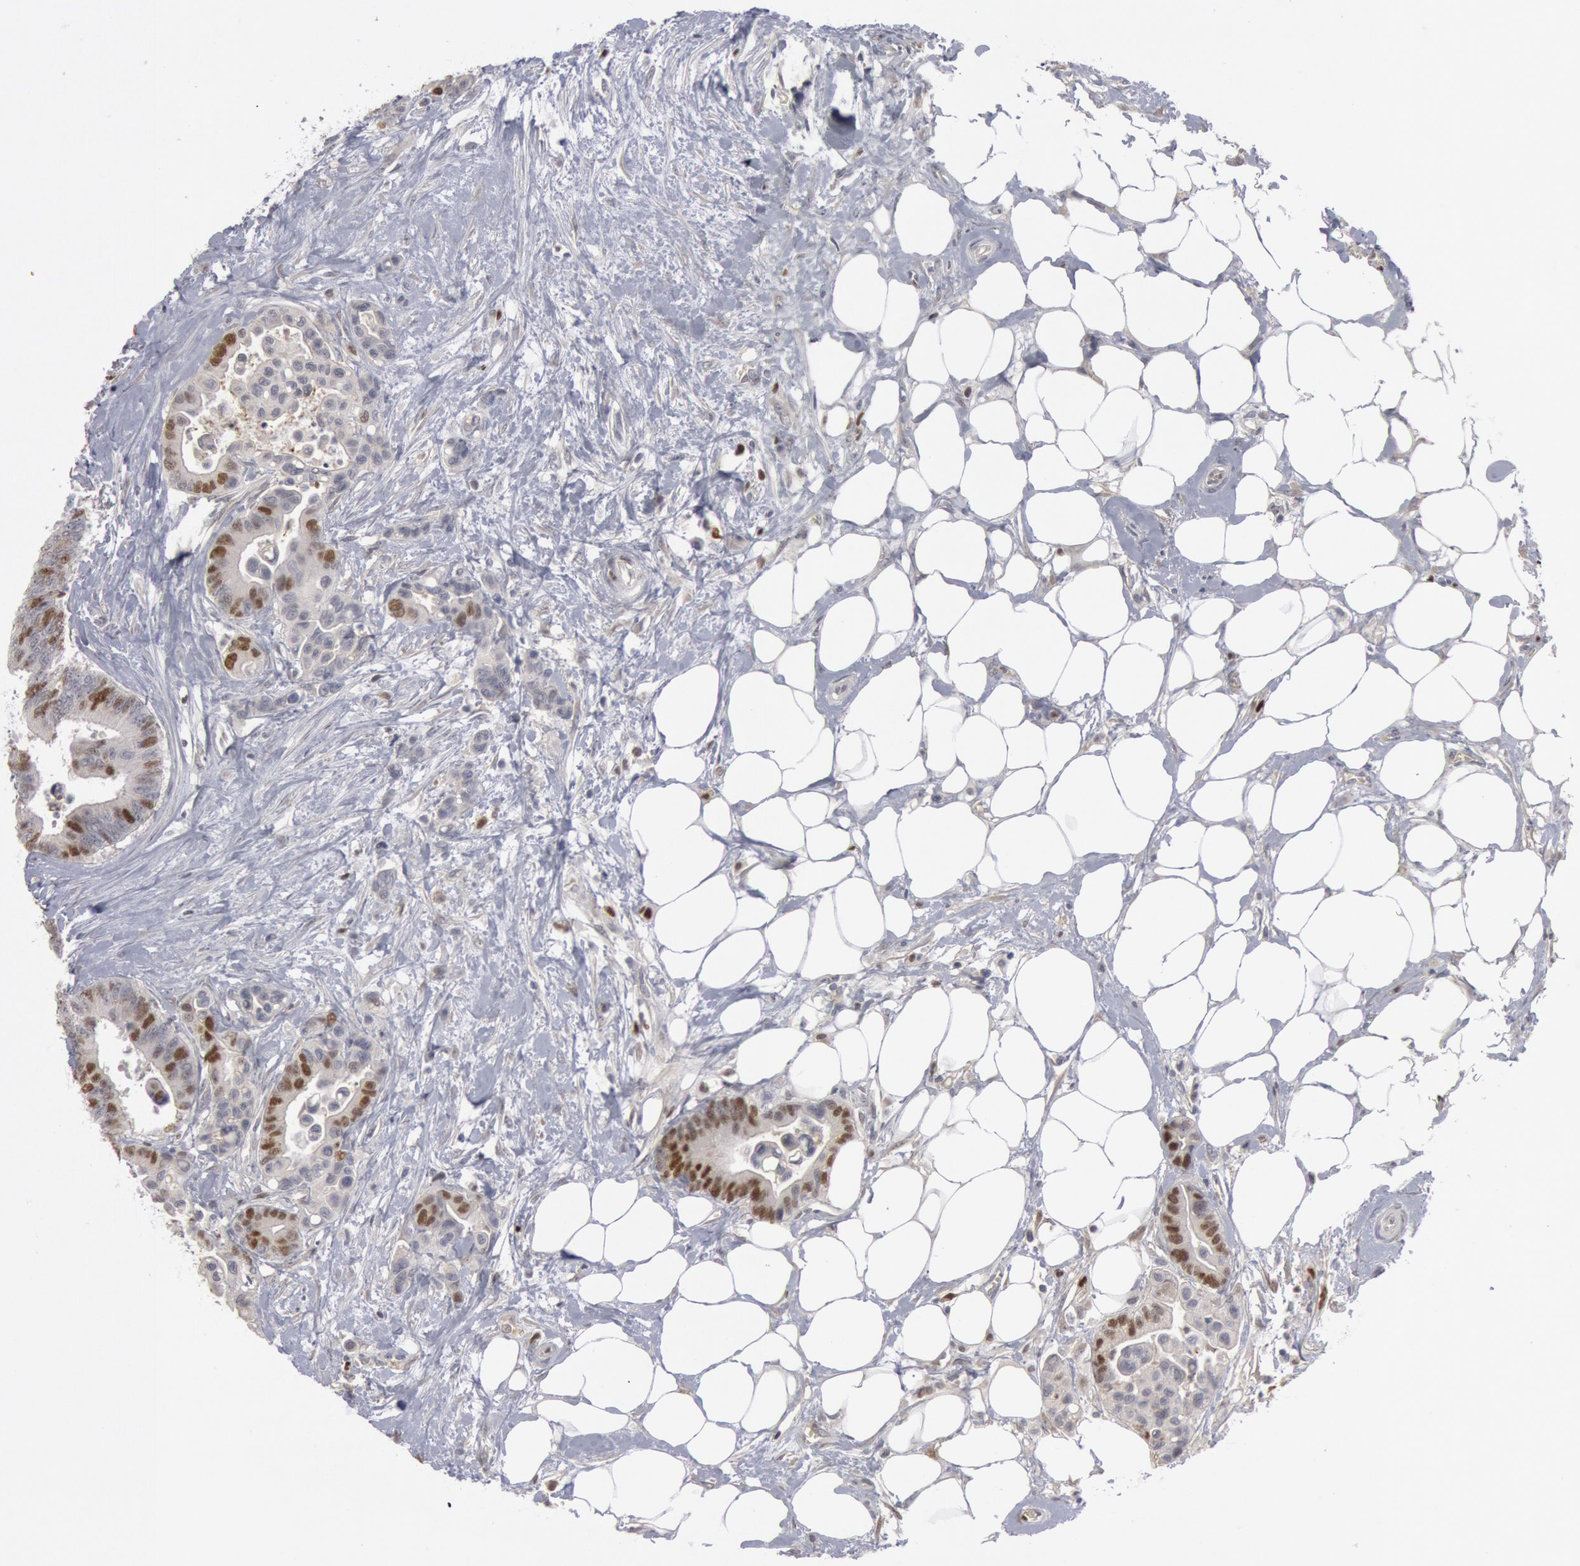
{"staining": {"intensity": "moderate", "quantity": "25%-75%", "location": "nuclear"}, "tissue": "colorectal cancer", "cell_type": "Tumor cells", "image_type": "cancer", "snomed": [{"axis": "morphology", "description": "Adenocarcinoma, NOS"}, {"axis": "topography", "description": "Colon"}], "caption": "A photomicrograph of colorectal cancer (adenocarcinoma) stained for a protein demonstrates moderate nuclear brown staining in tumor cells. (IHC, brightfield microscopy, high magnification).", "gene": "WDHD1", "patient": {"sex": "male", "age": 82}}